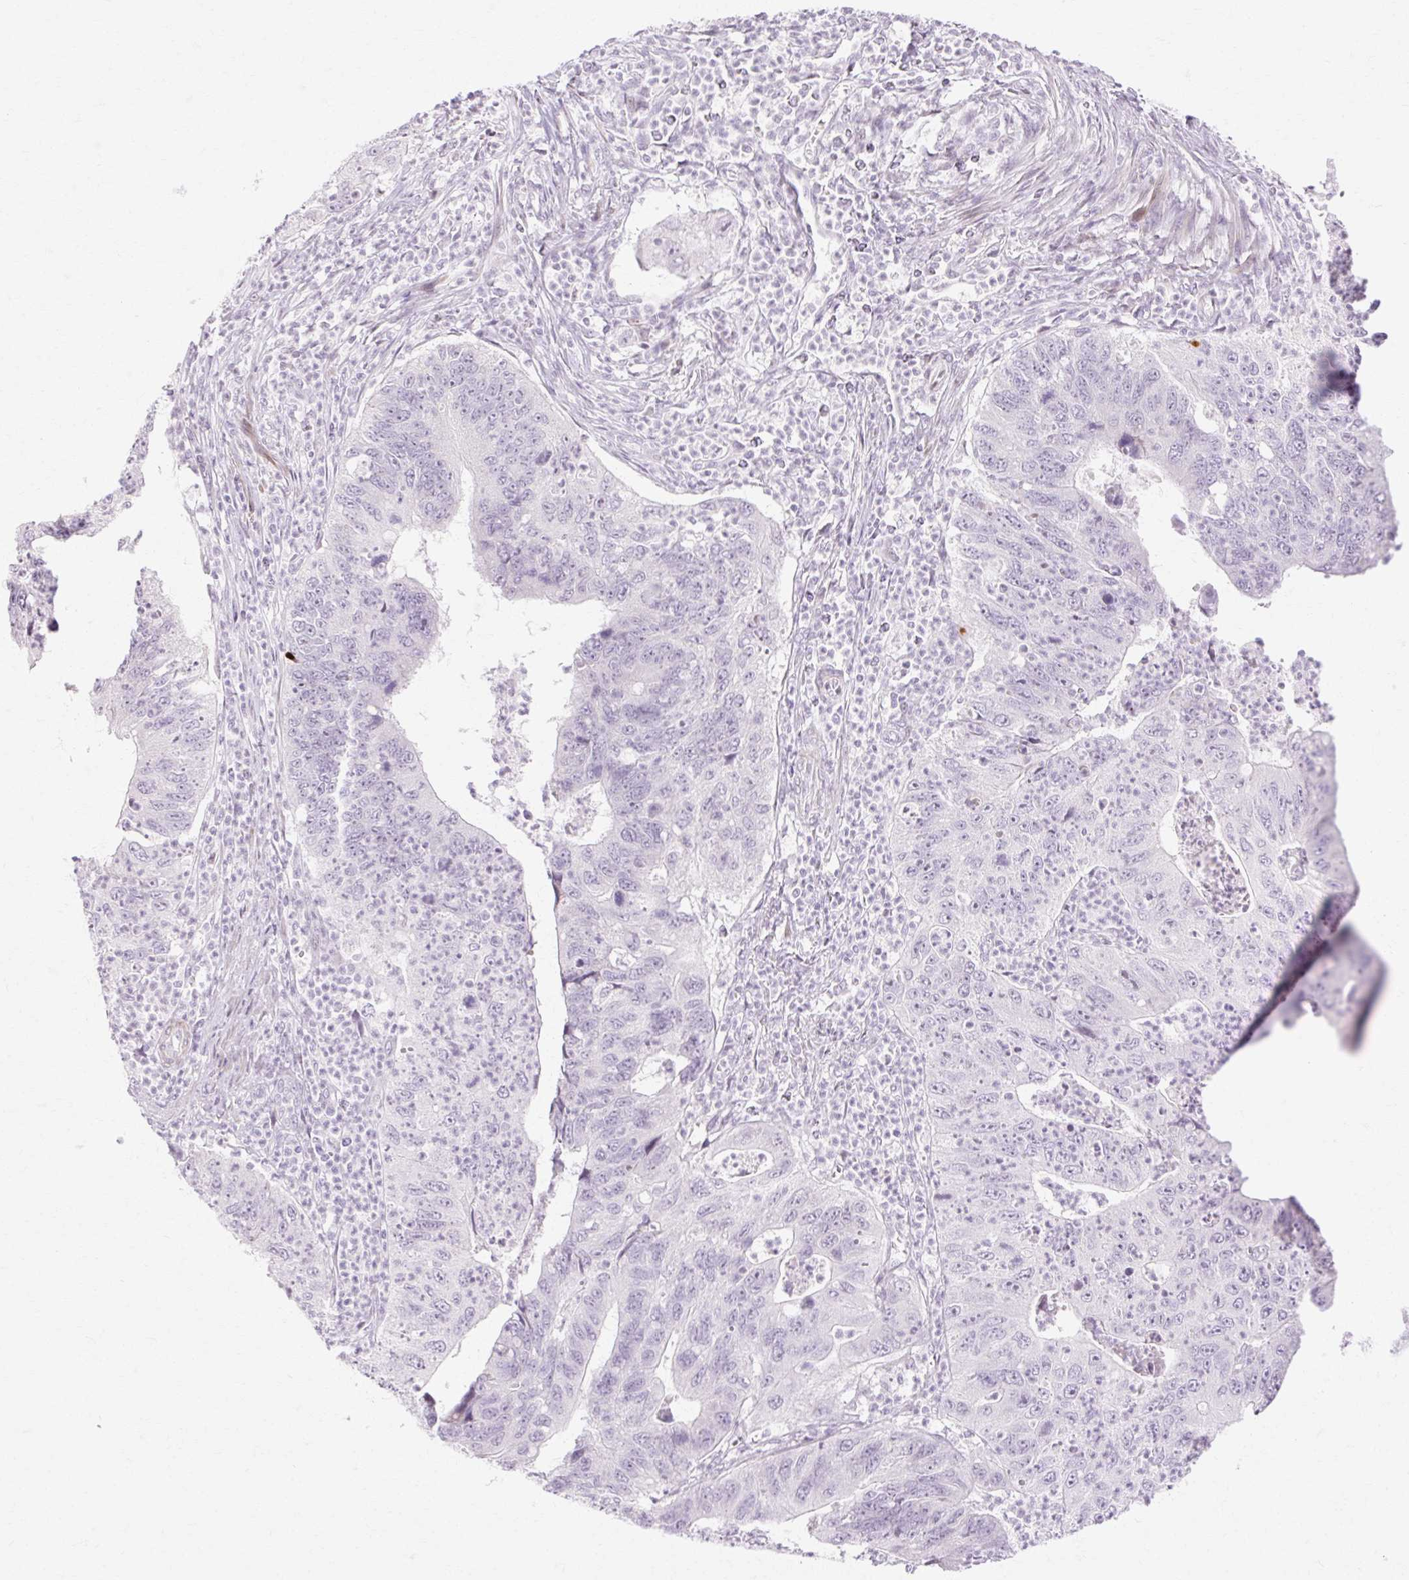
{"staining": {"intensity": "negative", "quantity": "none", "location": "none"}, "tissue": "stomach cancer", "cell_type": "Tumor cells", "image_type": "cancer", "snomed": [{"axis": "morphology", "description": "Adenocarcinoma, NOS"}, {"axis": "topography", "description": "Stomach"}], "caption": "Immunohistochemistry of stomach adenocarcinoma displays no expression in tumor cells.", "gene": "C3orf49", "patient": {"sex": "male", "age": 59}}